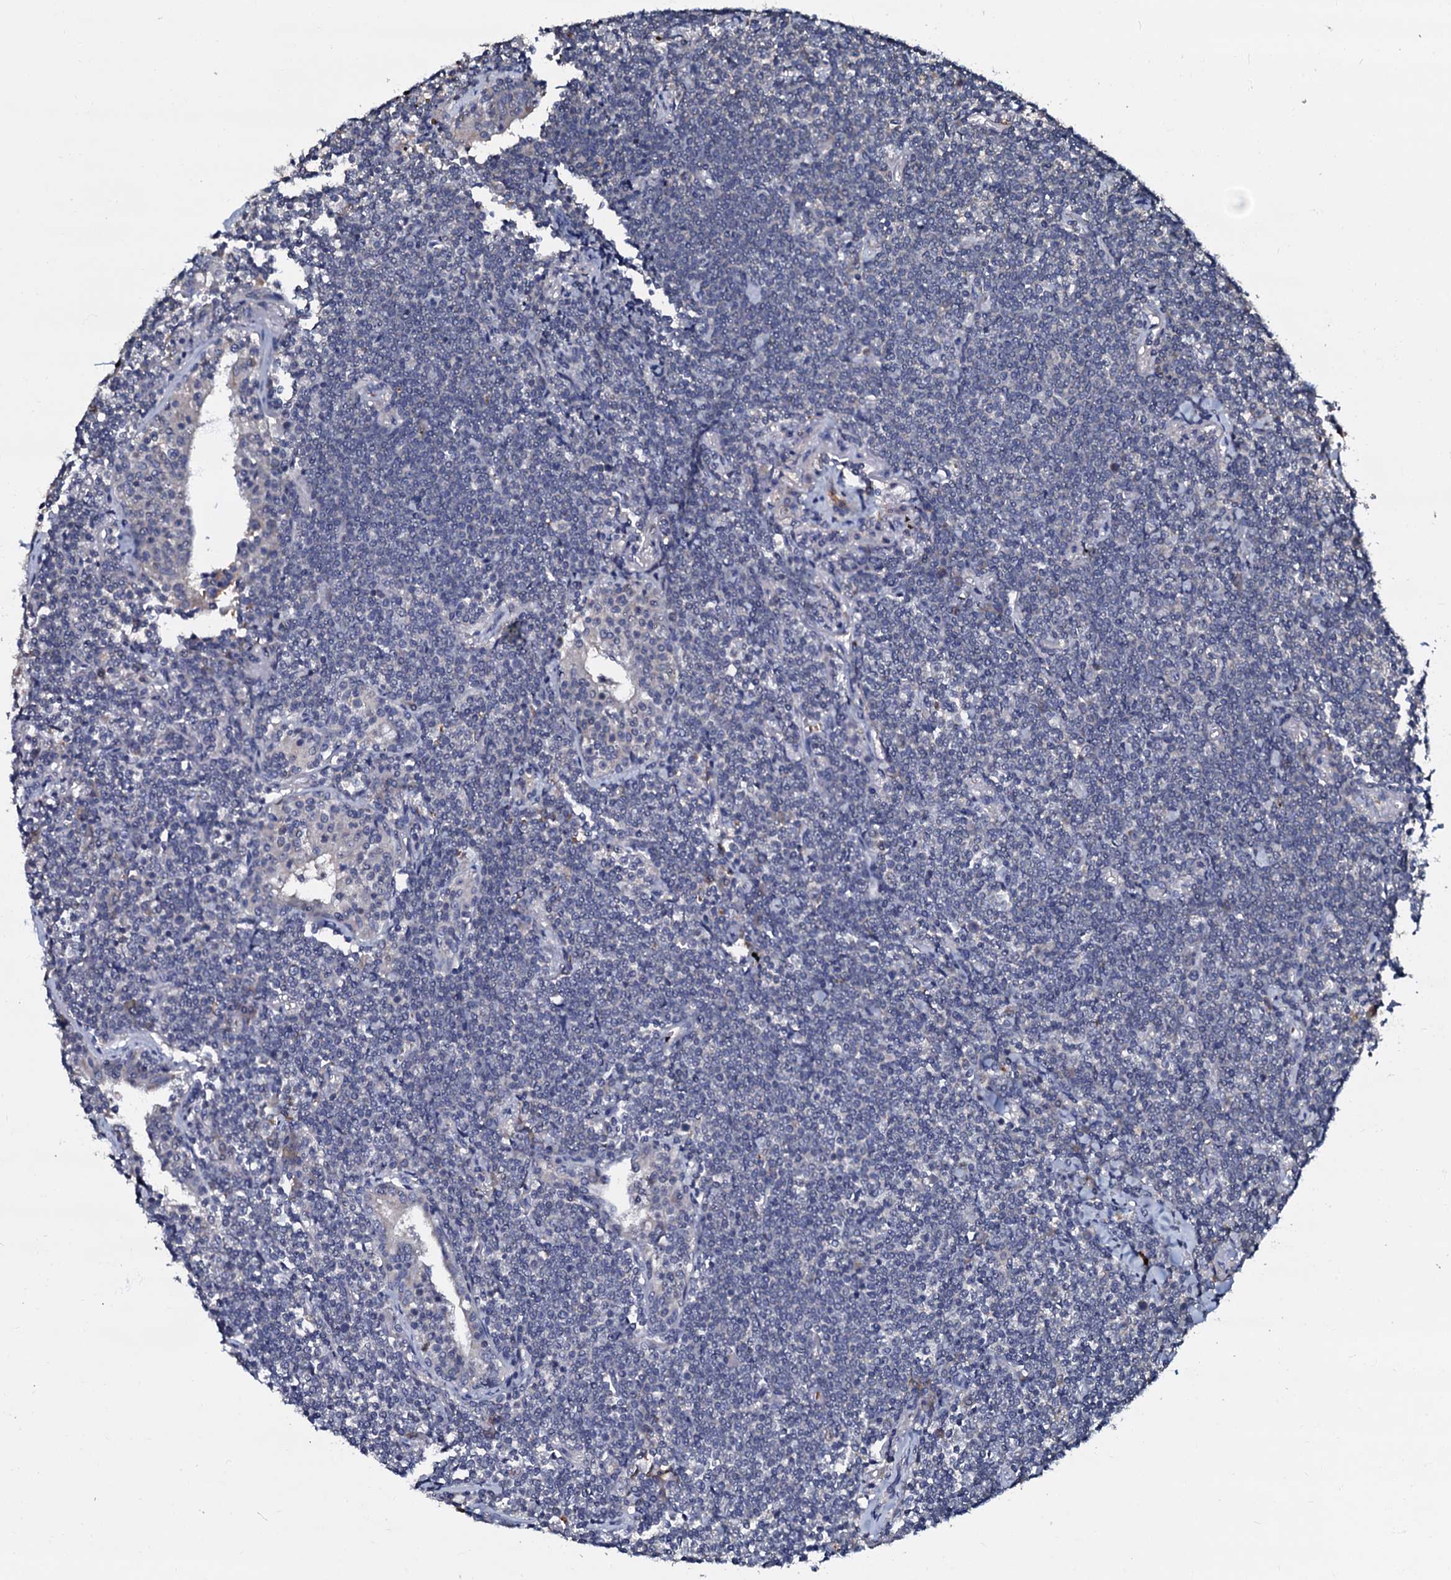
{"staining": {"intensity": "negative", "quantity": "none", "location": "none"}, "tissue": "lymphoma", "cell_type": "Tumor cells", "image_type": "cancer", "snomed": [{"axis": "morphology", "description": "Malignant lymphoma, non-Hodgkin's type, Low grade"}, {"axis": "topography", "description": "Lung"}], "caption": "Tumor cells show no significant positivity in low-grade malignant lymphoma, non-Hodgkin's type.", "gene": "CPNE2", "patient": {"sex": "female", "age": 71}}